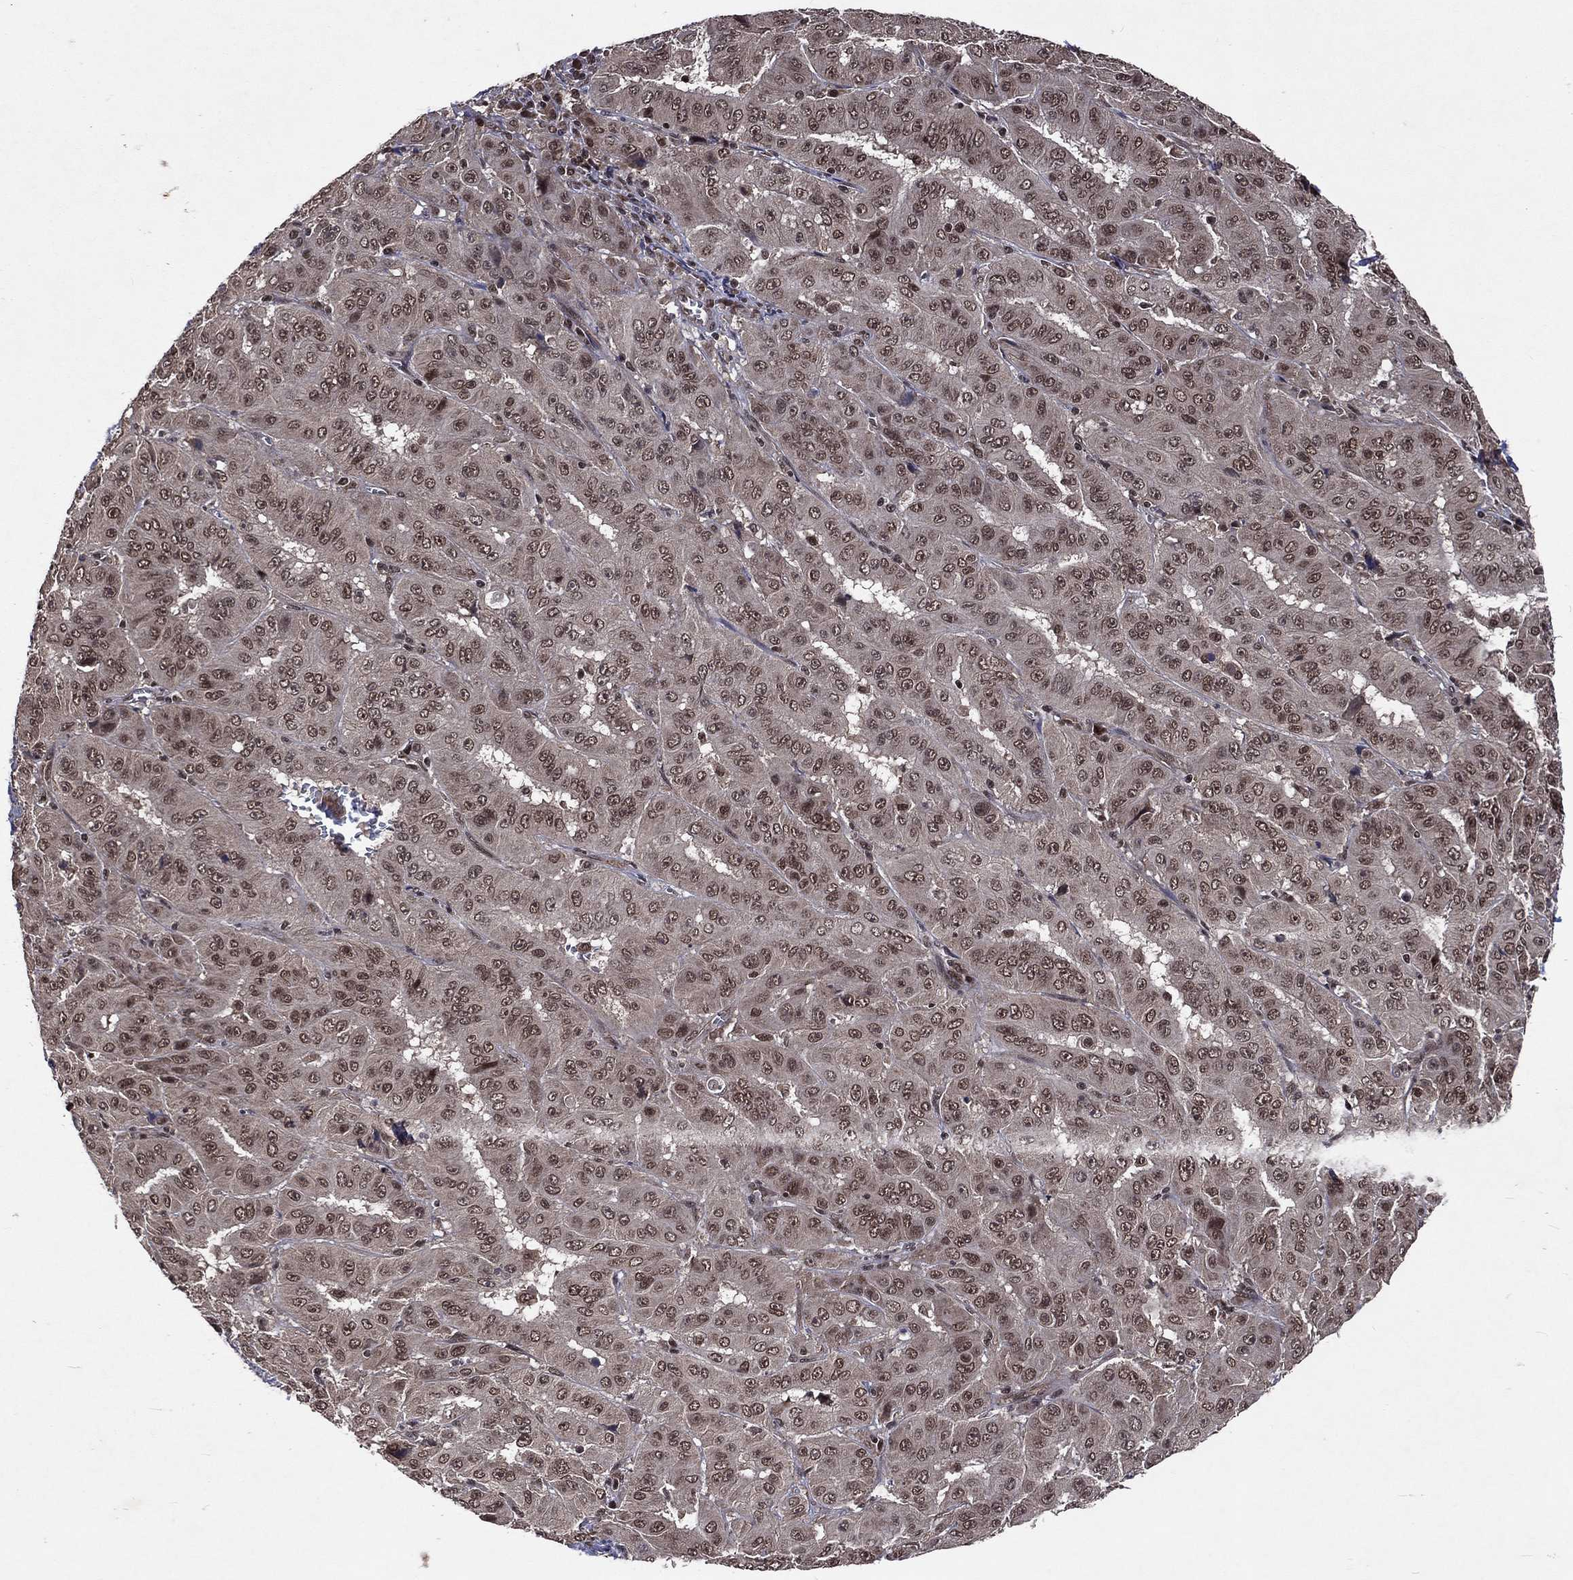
{"staining": {"intensity": "moderate", "quantity": ">75%", "location": "nuclear"}, "tissue": "pancreatic cancer", "cell_type": "Tumor cells", "image_type": "cancer", "snomed": [{"axis": "morphology", "description": "Adenocarcinoma, NOS"}, {"axis": "topography", "description": "Pancreas"}], "caption": "Protein staining reveals moderate nuclear expression in about >75% of tumor cells in adenocarcinoma (pancreatic). (DAB IHC with brightfield microscopy, high magnification).", "gene": "DMAP1", "patient": {"sex": "male", "age": 63}}